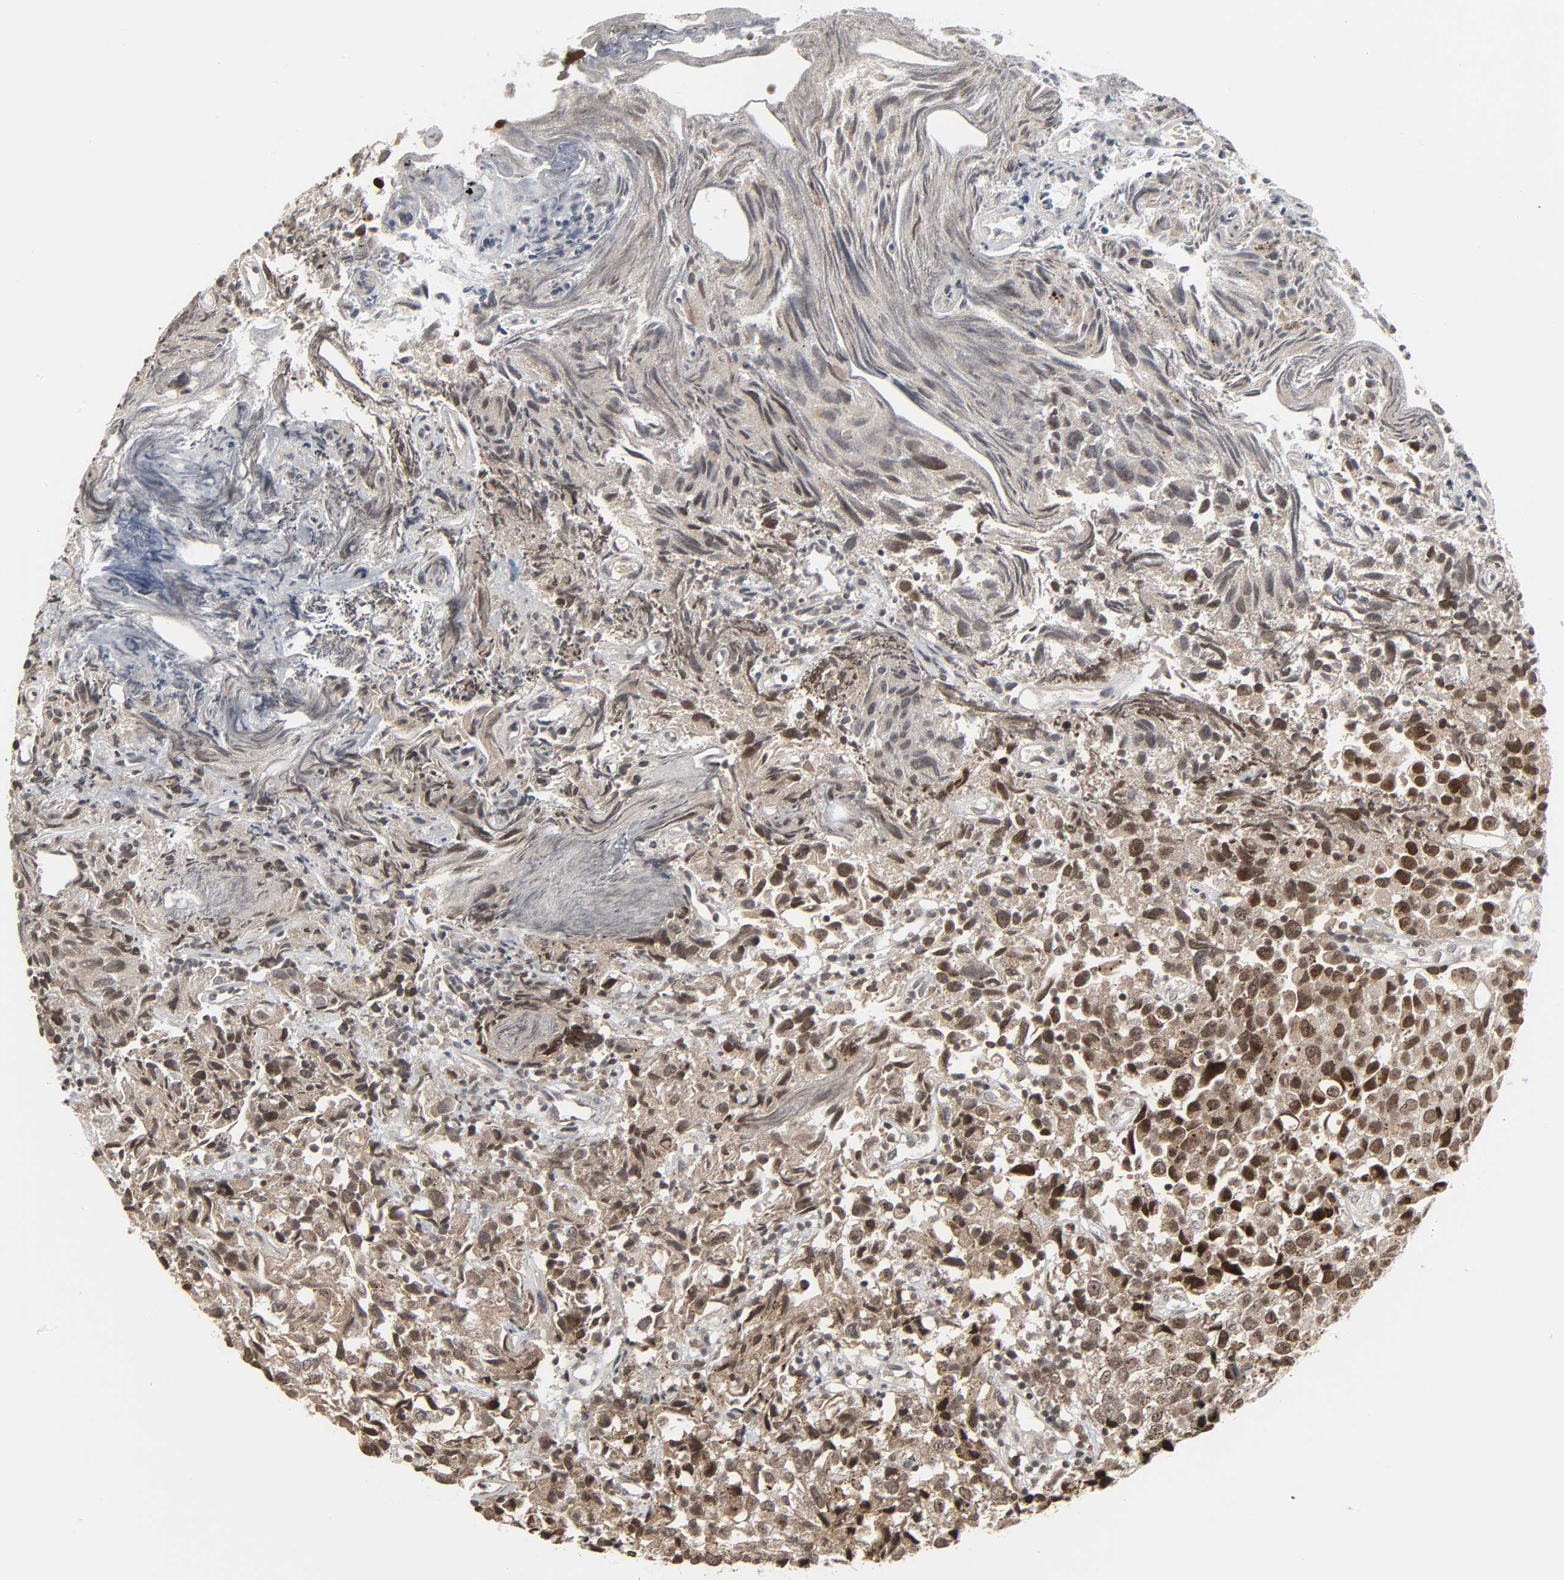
{"staining": {"intensity": "moderate", "quantity": "25%-75%", "location": "nuclear"}, "tissue": "urothelial cancer", "cell_type": "Tumor cells", "image_type": "cancer", "snomed": [{"axis": "morphology", "description": "Urothelial carcinoma, High grade"}, {"axis": "topography", "description": "Urinary bladder"}], "caption": "Tumor cells demonstrate moderate nuclear staining in about 25%-75% of cells in urothelial cancer.", "gene": "XRCC1", "patient": {"sex": "female", "age": 75}}